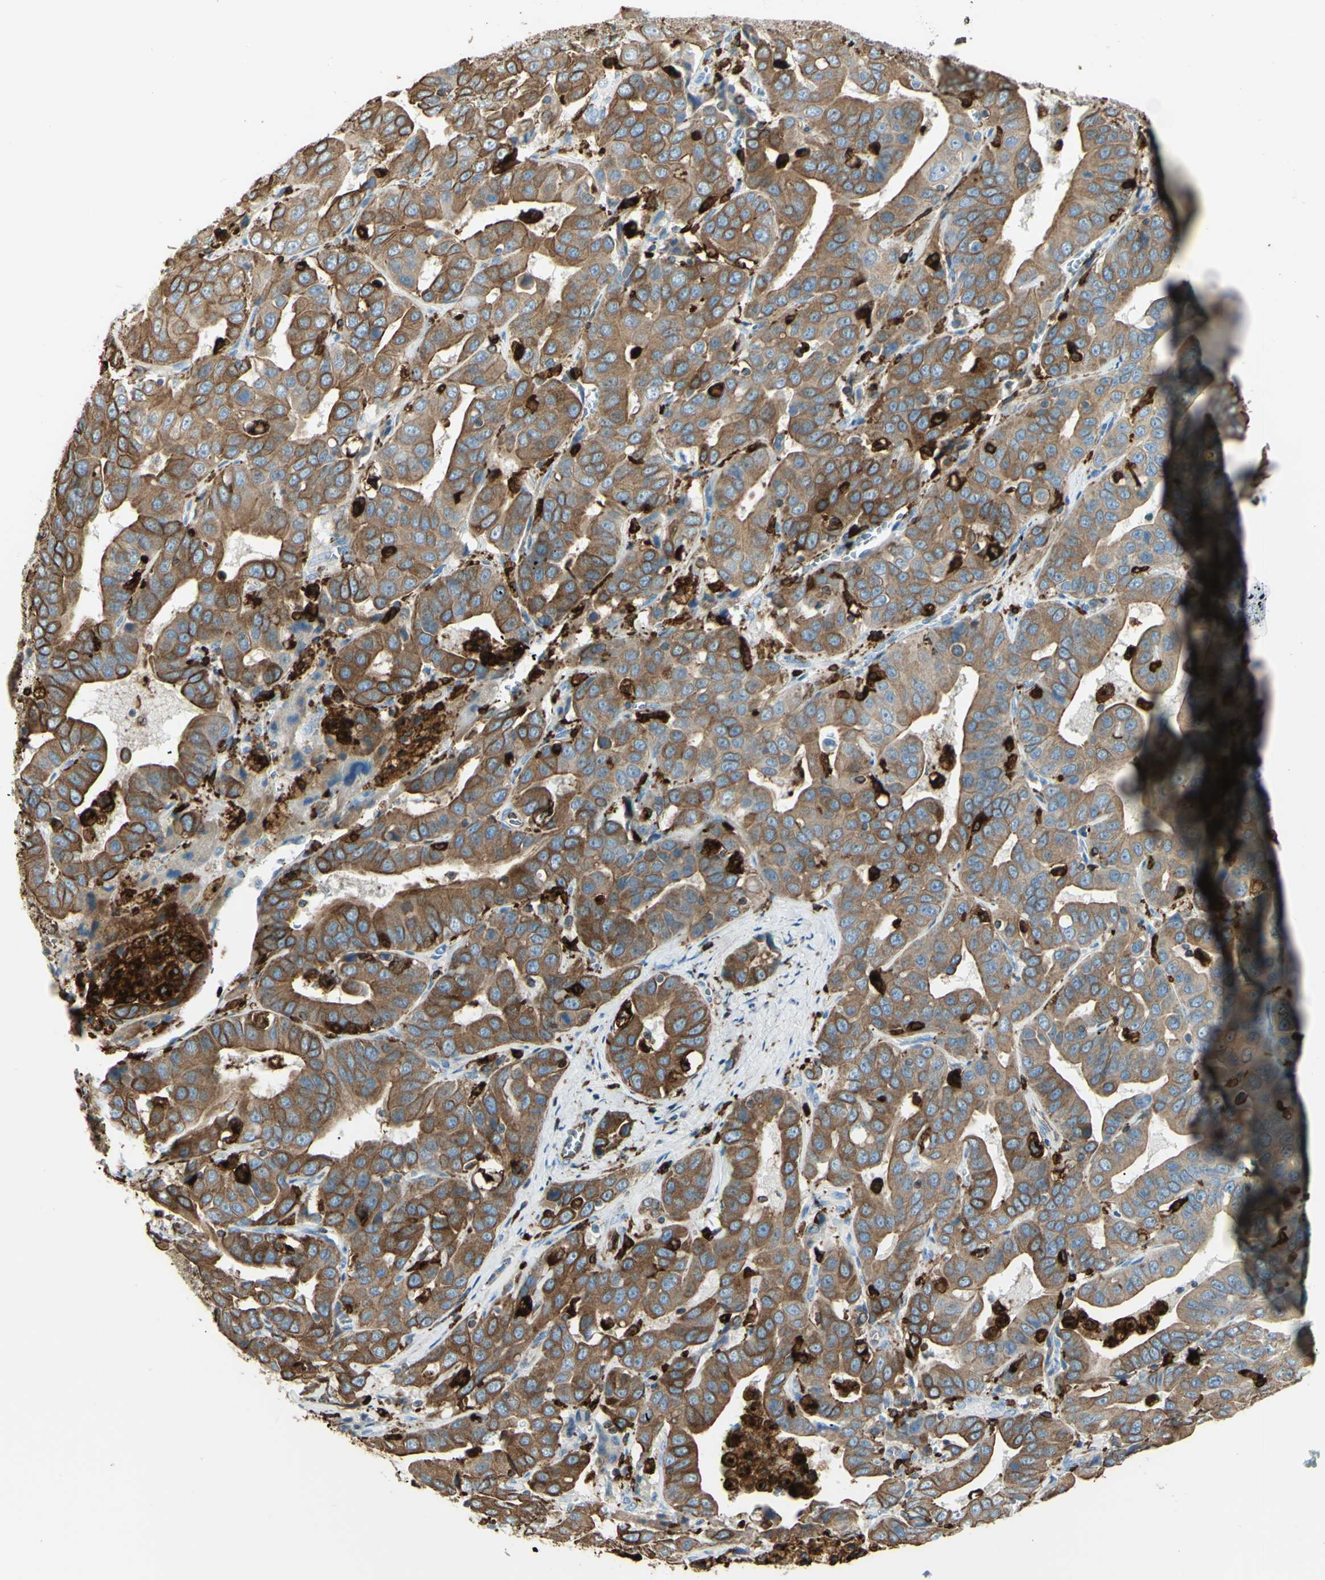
{"staining": {"intensity": "moderate", "quantity": ">75%", "location": "cytoplasmic/membranous"}, "tissue": "liver cancer", "cell_type": "Tumor cells", "image_type": "cancer", "snomed": [{"axis": "morphology", "description": "Cholangiocarcinoma"}, {"axis": "topography", "description": "Liver"}], "caption": "Brown immunohistochemical staining in human liver cancer (cholangiocarcinoma) displays moderate cytoplasmic/membranous staining in about >75% of tumor cells.", "gene": "CD74", "patient": {"sex": "female", "age": 52}}